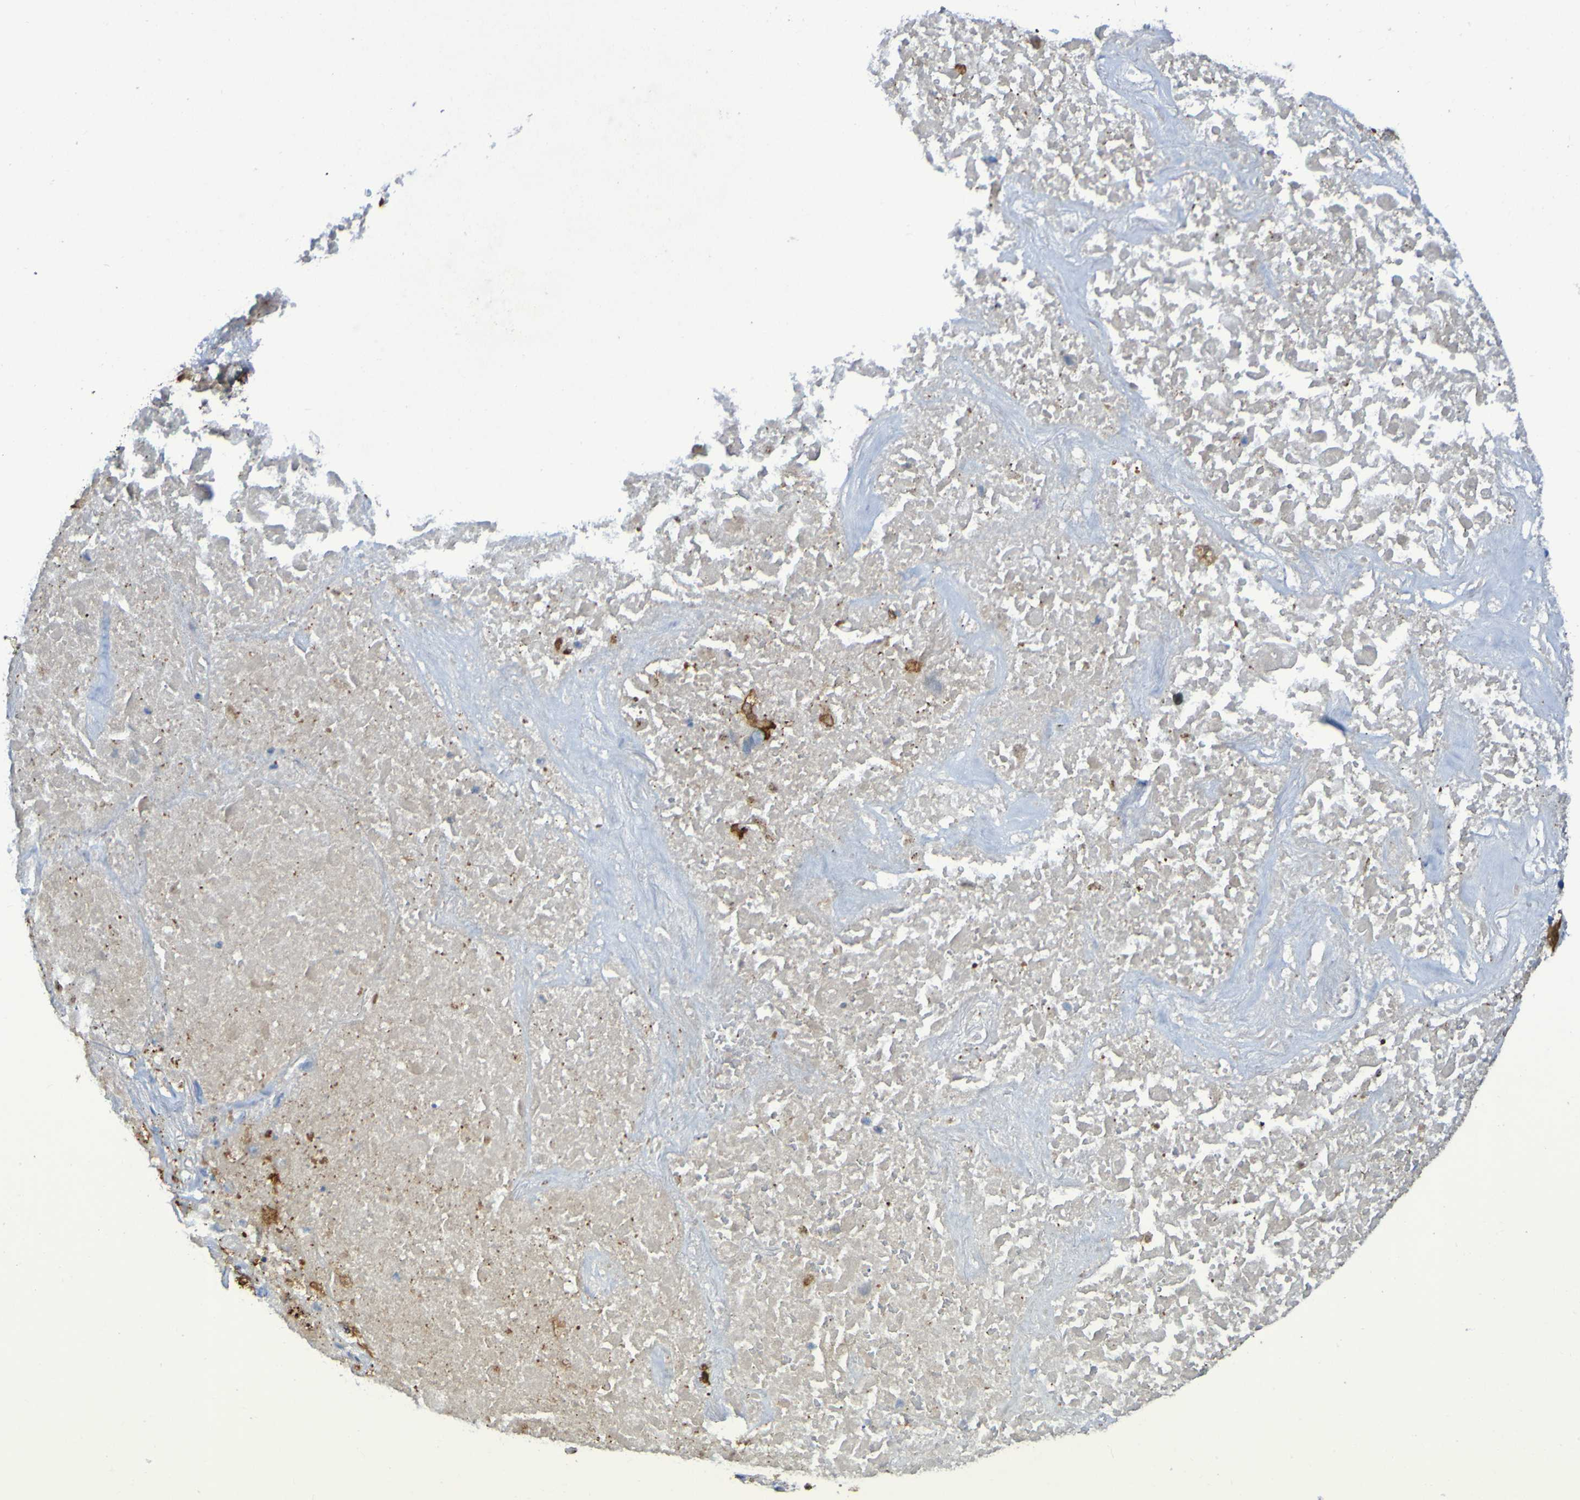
{"staining": {"intensity": "negative", "quantity": "none", "location": "none"}, "tissue": "lung cancer", "cell_type": "Tumor cells", "image_type": "cancer", "snomed": [{"axis": "morphology", "description": "Squamous cell carcinoma, NOS"}, {"axis": "topography", "description": "Lung"}], "caption": "This is a photomicrograph of IHC staining of lung cancer (squamous cell carcinoma), which shows no staining in tumor cells. (DAB immunohistochemistry (IHC) with hematoxylin counter stain).", "gene": "MPPE1", "patient": {"sex": "female", "age": 73}}